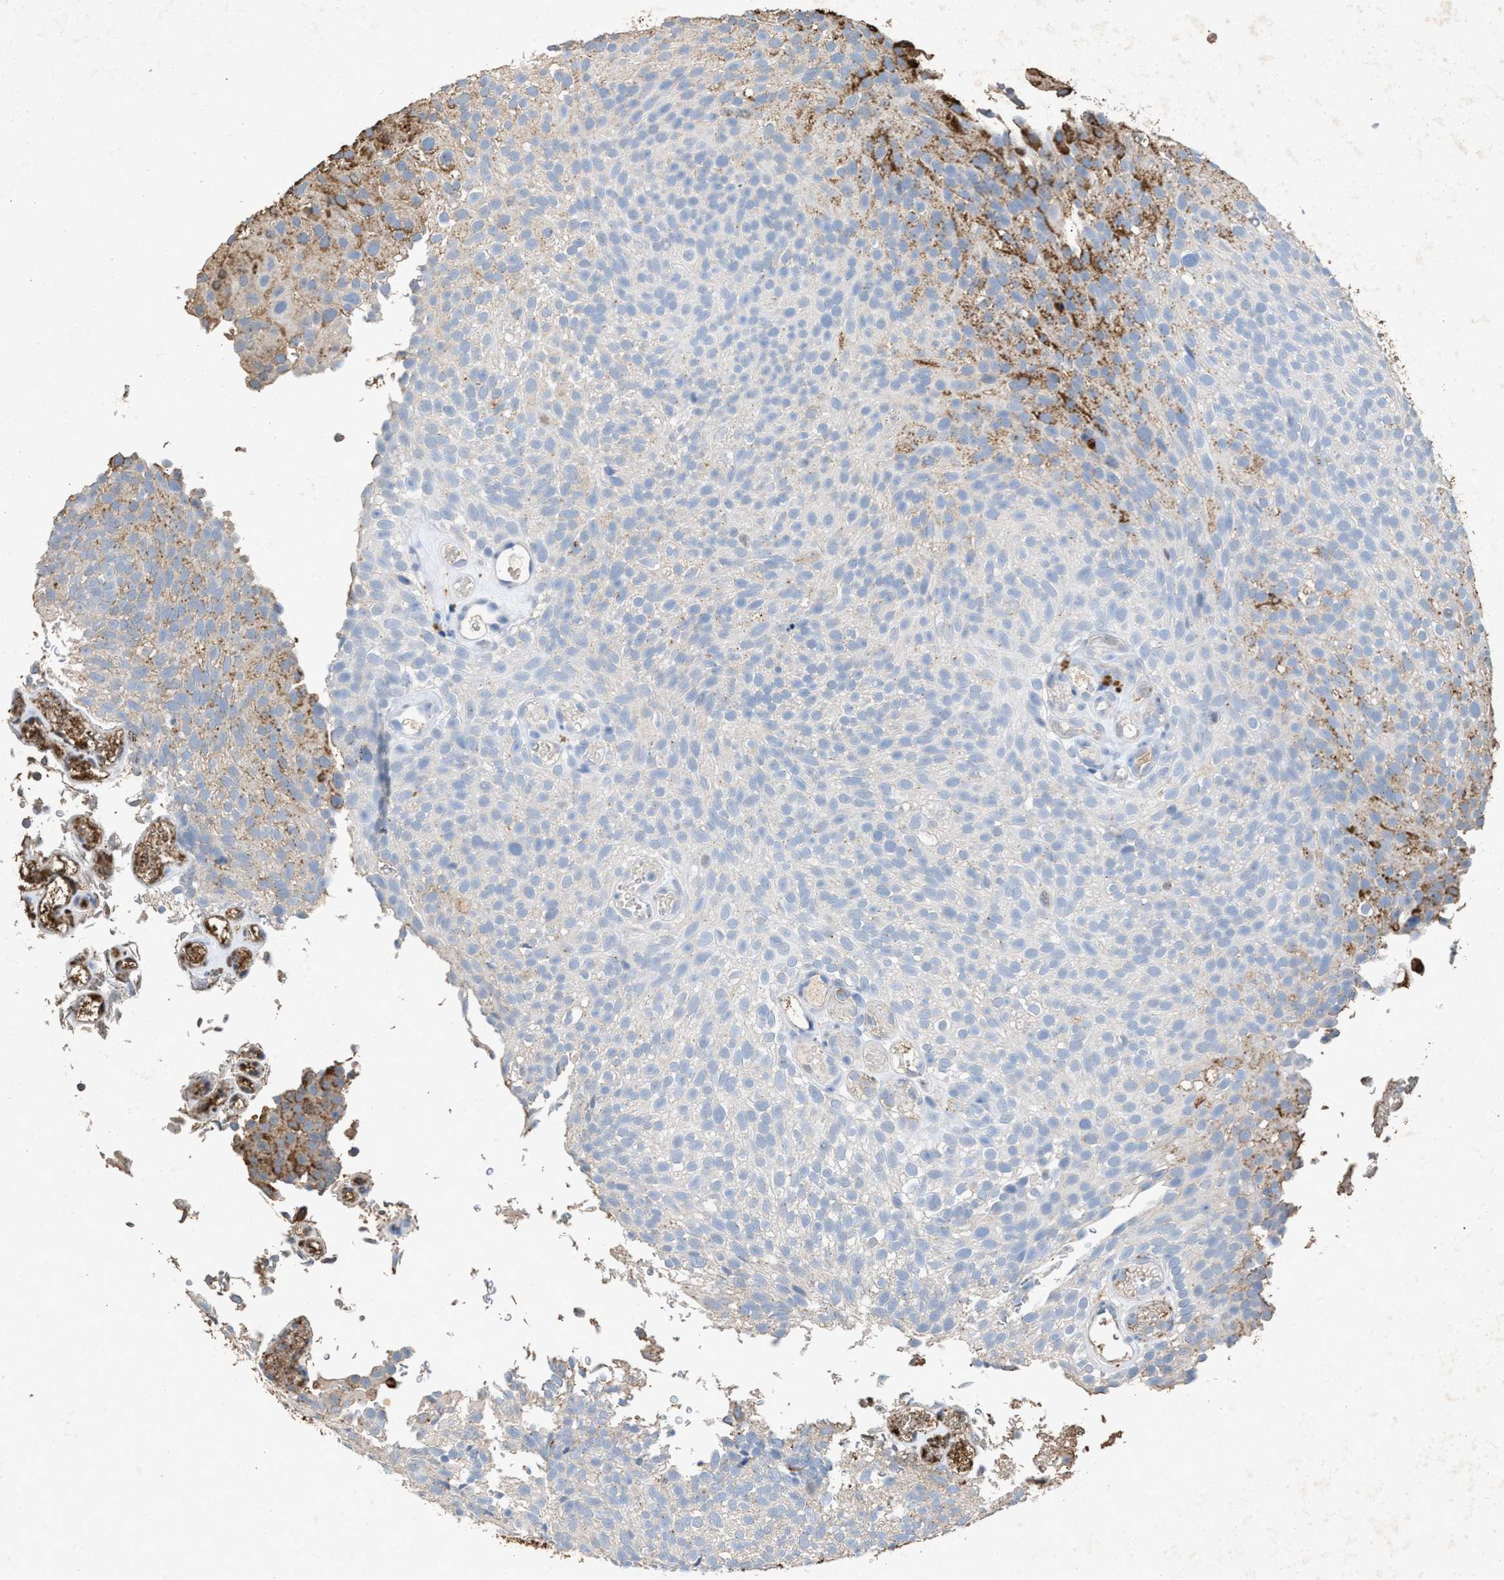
{"staining": {"intensity": "moderate", "quantity": "<25%", "location": "cytoplasmic/membranous"}, "tissue": "urothelial cancer", "cell_type": "Tumor cells", "image_type": "cancer", "snomed": [{"axis": "morphology", "description": "Urothelial carcinoma, Low grade"}, {"axis": "topography", "description": "Urinary bladder"}], "caption": "Brown immunohistochemical staining in urothelial cancer demonstrates moderate cytoplasmic/membranous positivity in approximately <25% of tumor cells.", "gene": "LTB4R2", "patient": {"sex": "male", "age": 78}}